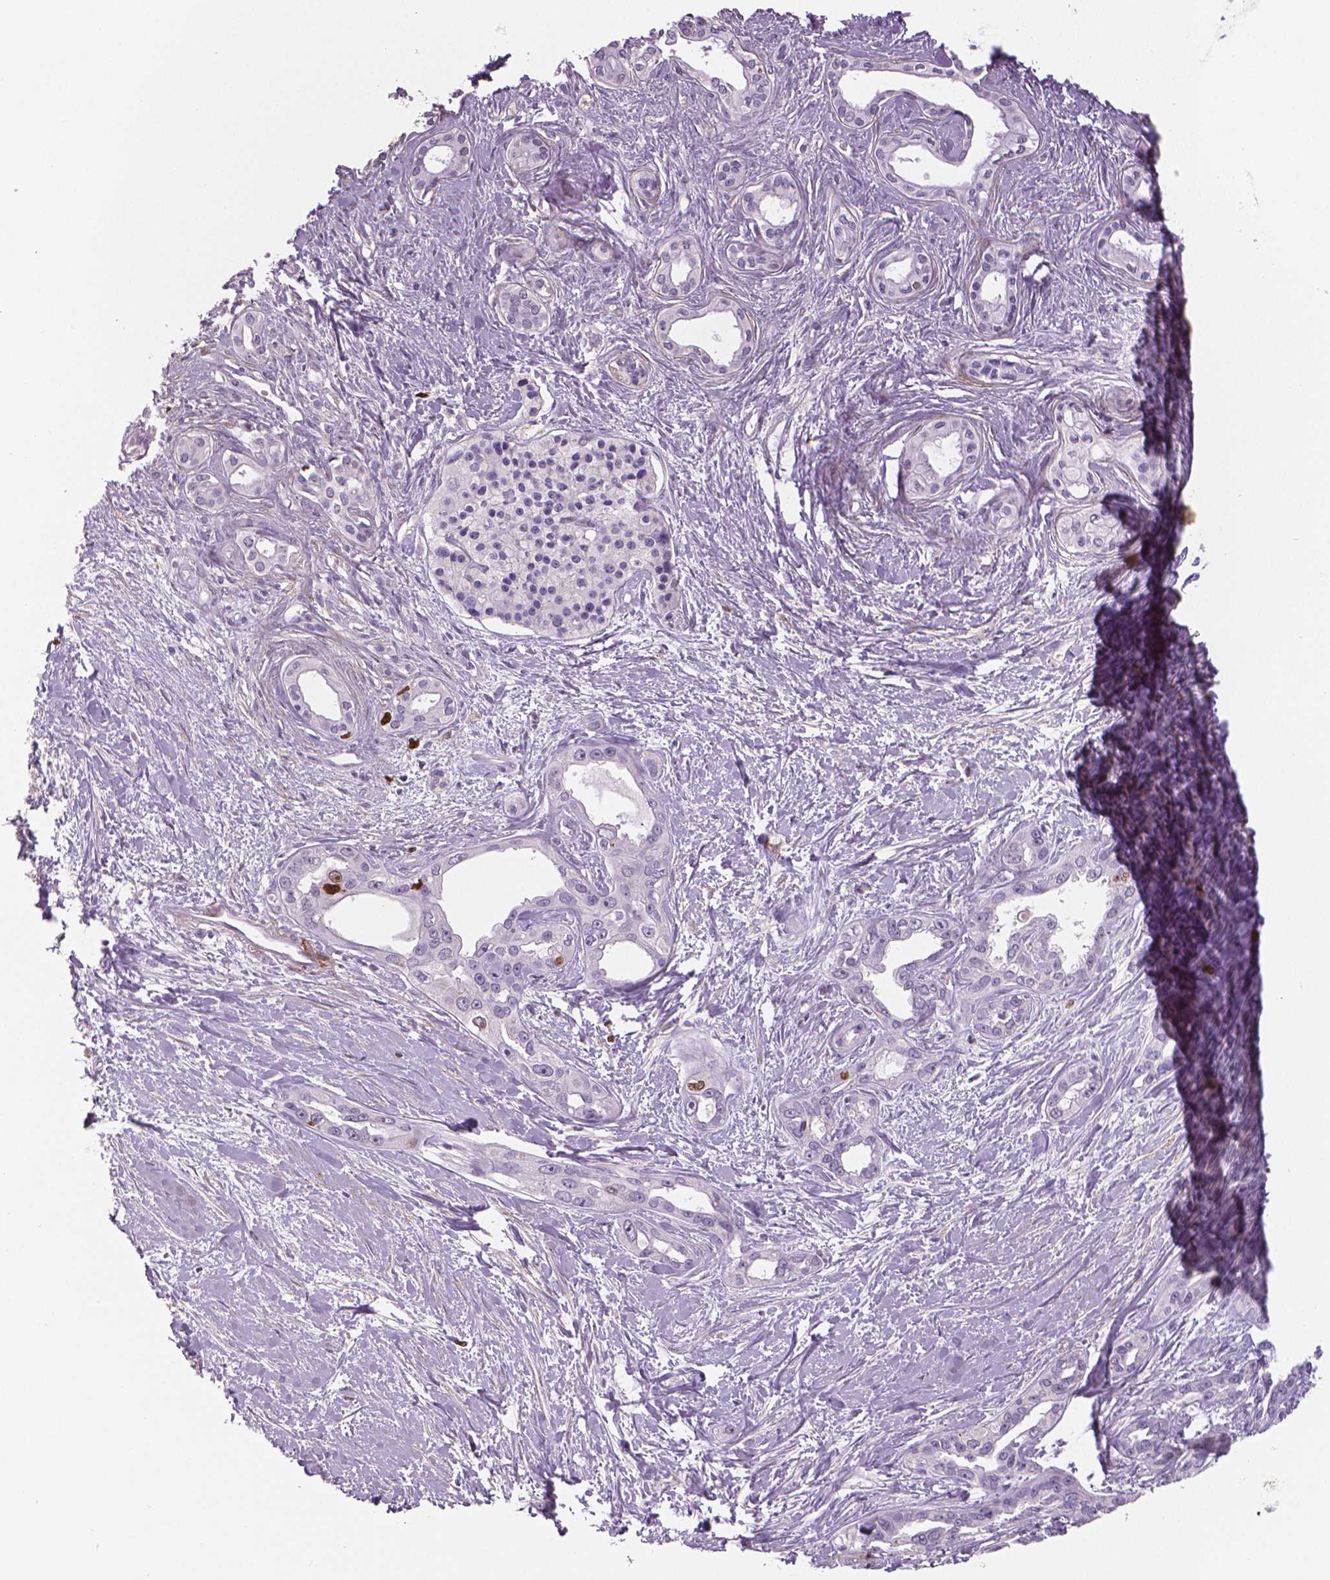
{"staining": {"intensity": "moderate", "quantity": "<25%", "location": "nuclear"}, "tissue": "pancreatic cancer", "cell_type": "Tumor cells", "image_type": "cancer", "snomed": [{"axis": "morphology", "description": "Adenocarcinoma, NOS"}, {"axis": "topography", "description": "Pancreas"}], "caption": "An immunohistochemistry (IHC) histopathology image of neoplastic tissue is shown. Protein staining in brown labels moderate nuclear positivity in pancreatic cancer within tumor cells. The protein of interest is shown in brown color, while the nuclei are stained blue.", "gene": "MKI67", "patient": {"sex": "female", "age": 50}}